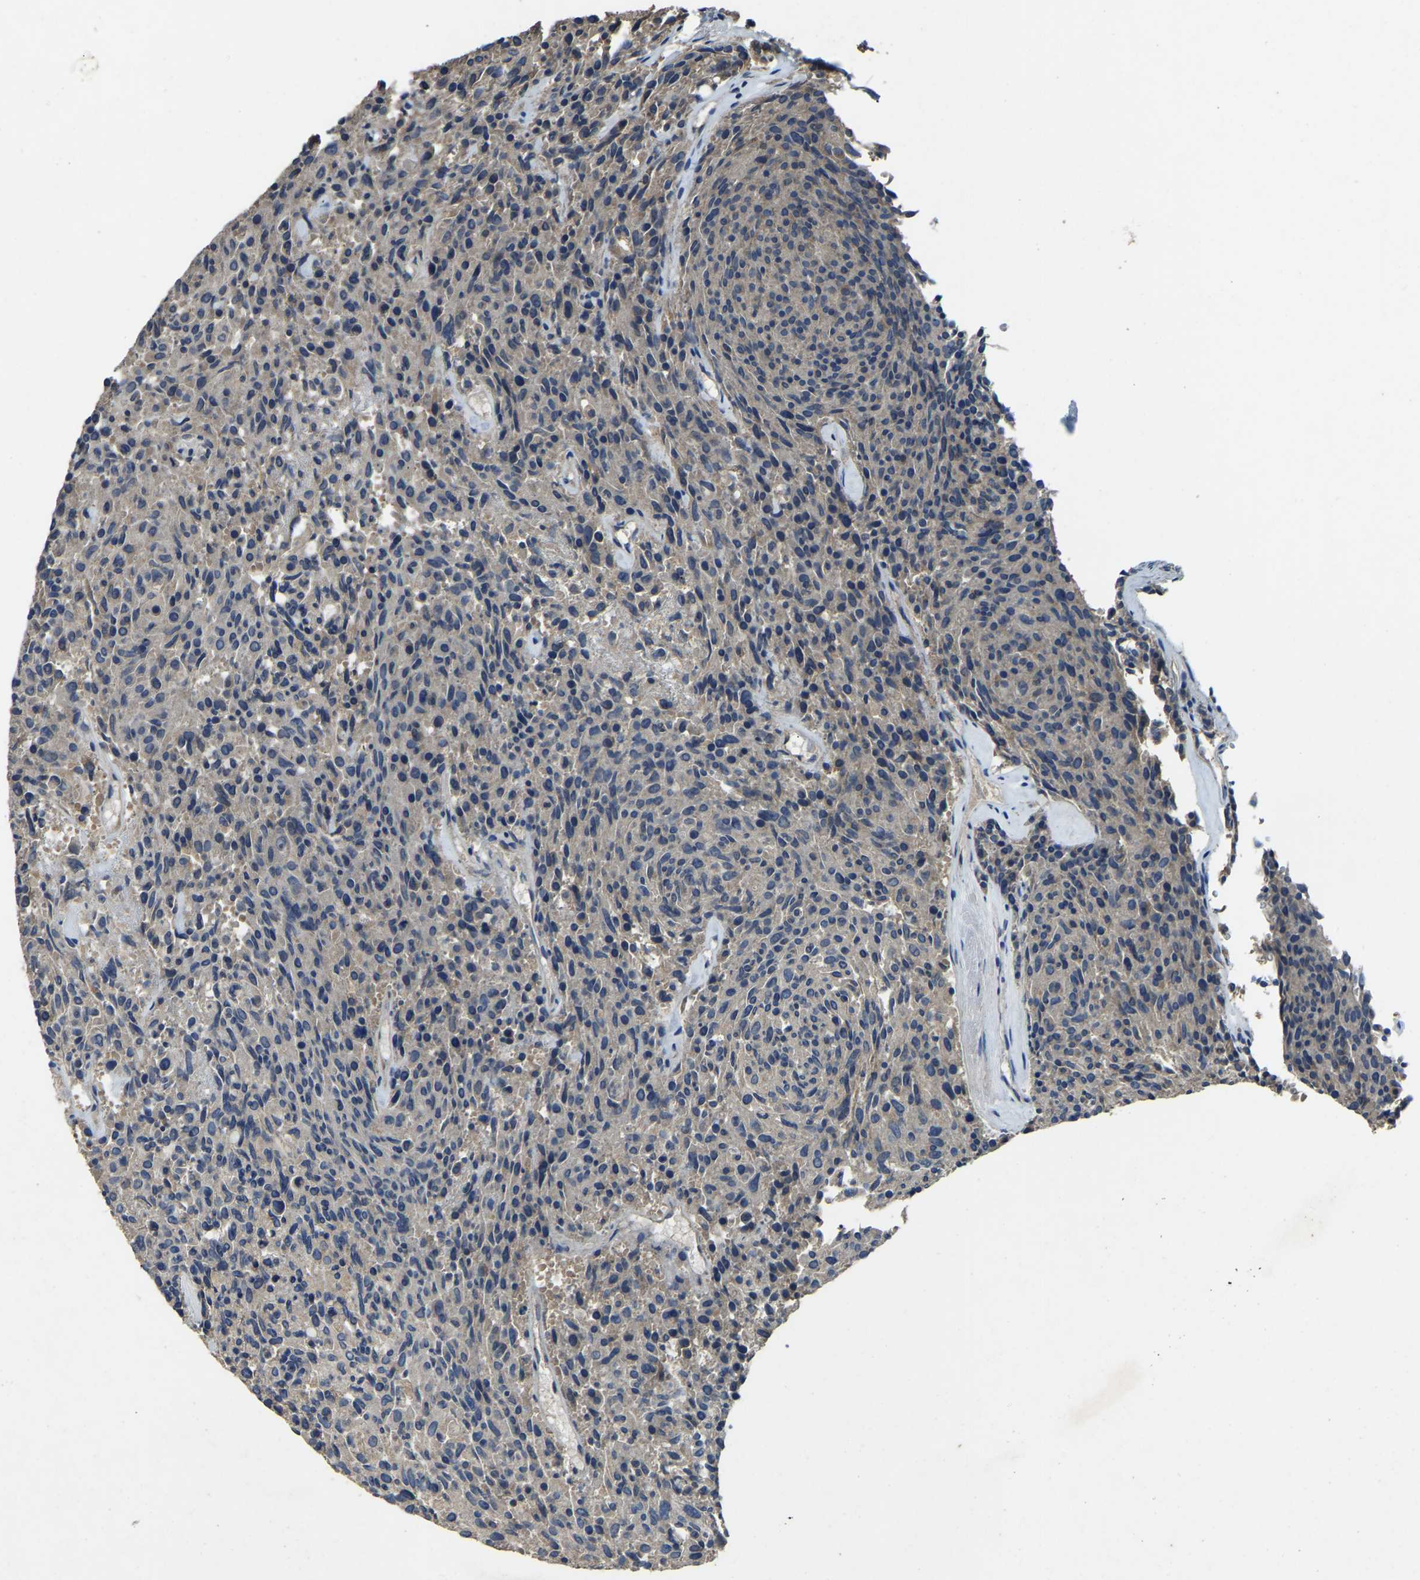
{"staining": {"intensity": "weak", "quantity": "25%-75%", "location": "cytoplasmic/membranous"}, "tissue": "carcinoid", "cell_type": "Tumor cells", "image_type": "cancer", "snomed": [{"axis": "morphology", "description": "Carcinoid, malignant, NOS"}, {"axis": "topography", "description": "Pancreas"}], "caption": "Protein expression analysis of carcinoid (malignant) displays weak cytoplasmic/membranous positivity in approximately 25%-75% of tumor cells.", "gene": "ATP8B1", "patient": {"sex": "female", "age": 54}}